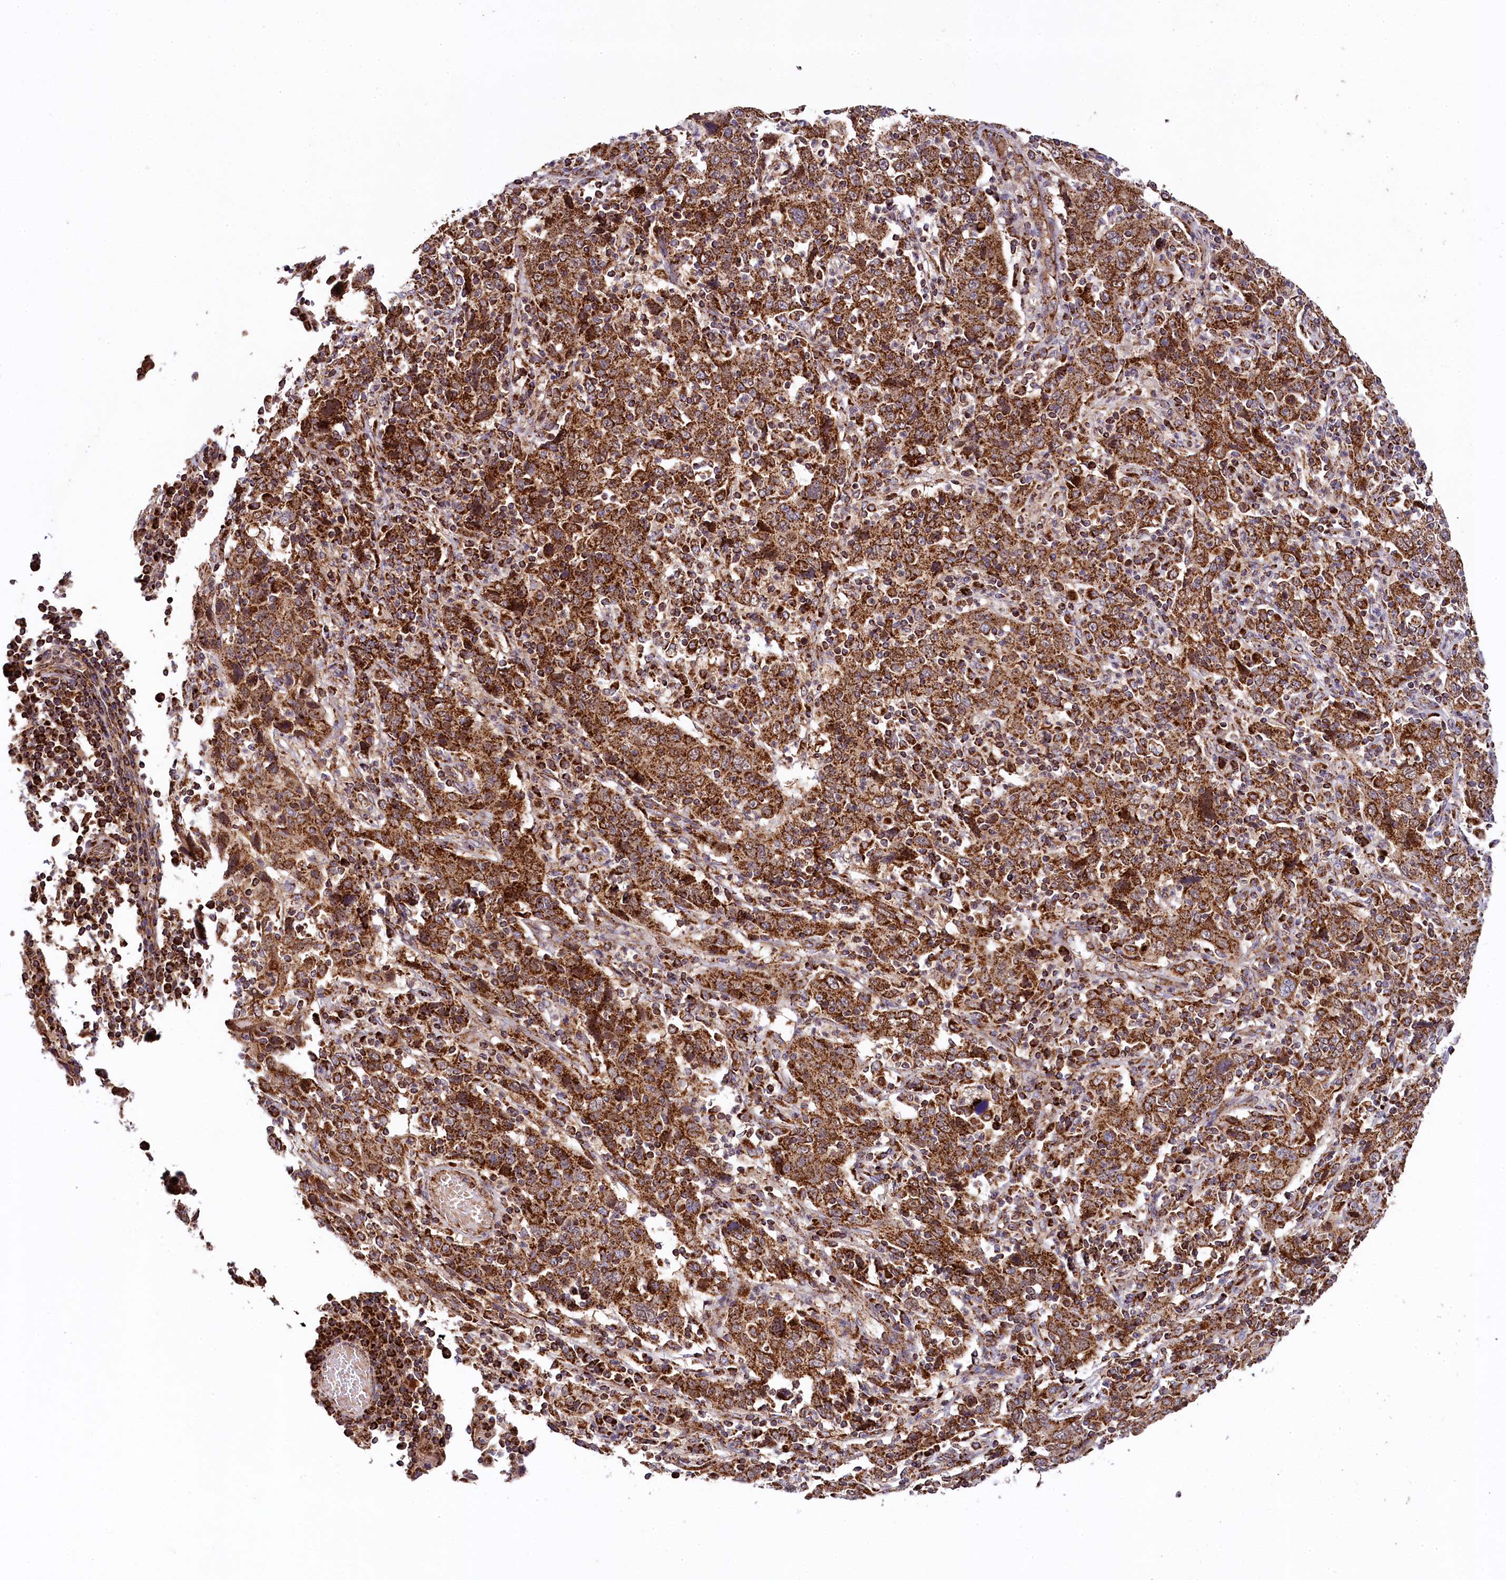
{"staining": {"intensity": "strong", "quantity": ">75%", "location": "cytoplasmic/membranous"}, "tissue": "cervical cancer", "cell_type": "Tumor cells", "image_type": "cancer", "snomed": [{"axis": "morphology", "description": "Squamous cell carcinoma, NOS"}, {"axis": "topography", "description": "Cervix"}], "caption": "This histopathology image shows cervical squamous cell carcinoma stained with immunohistochemistry to label a protein in brown. The cytoplasmic/membranous of tumor cells show strong positivity for the protein. Nuclei are counter-stained blue.", "gene": "CLYBL", "patient": {"sex": "female", "age": 46}}